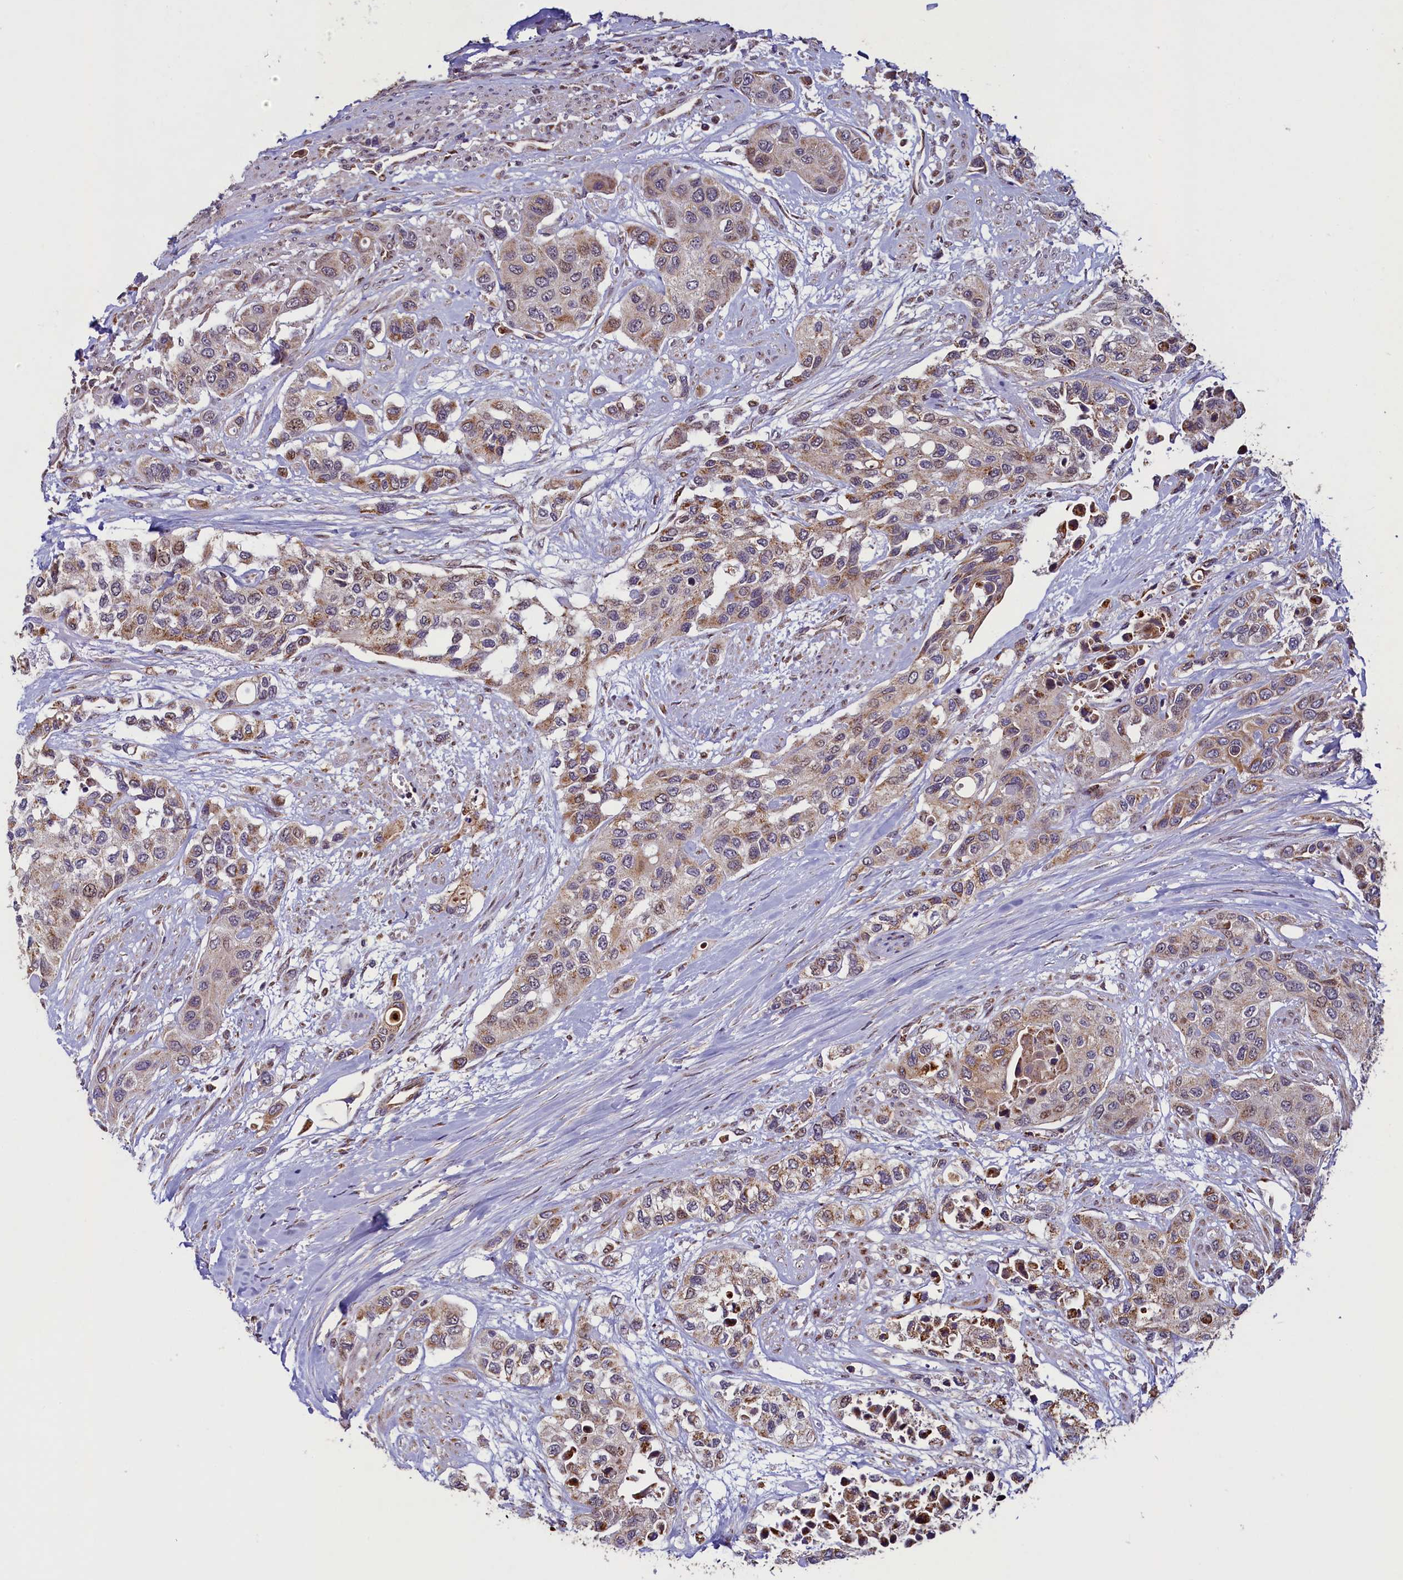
{"staining": {"intensity": "moderate", "quantity": "25%-75%", "location": "cytoplasmic/membranous"}, "tissue": "urothelial cancer", "cell_type": "Tumor cells", "image_type": "cancer", "snomed": [{"axis": "morphology", "description": "Normal tissue, NOS"}, {"axis": "morphology", "description": "Urothelial carcinoma, High grade"}, {"axis": "topography", "description": "Vascular tissue"}, {"axis": "topography", "description": "Urinary bladder"}], "caption": "This photomicrograph demonstrates urothelial carcinoma (high-grade) stained with immunohistochemistry to label a protein in brown. The cytoplasmic/membranous of tumor cells show moderate positivity for the protein. Nuclei are counter-stained blue.", "gene": "ZNF577", "patient": {"sex": "female", "age": 56}}